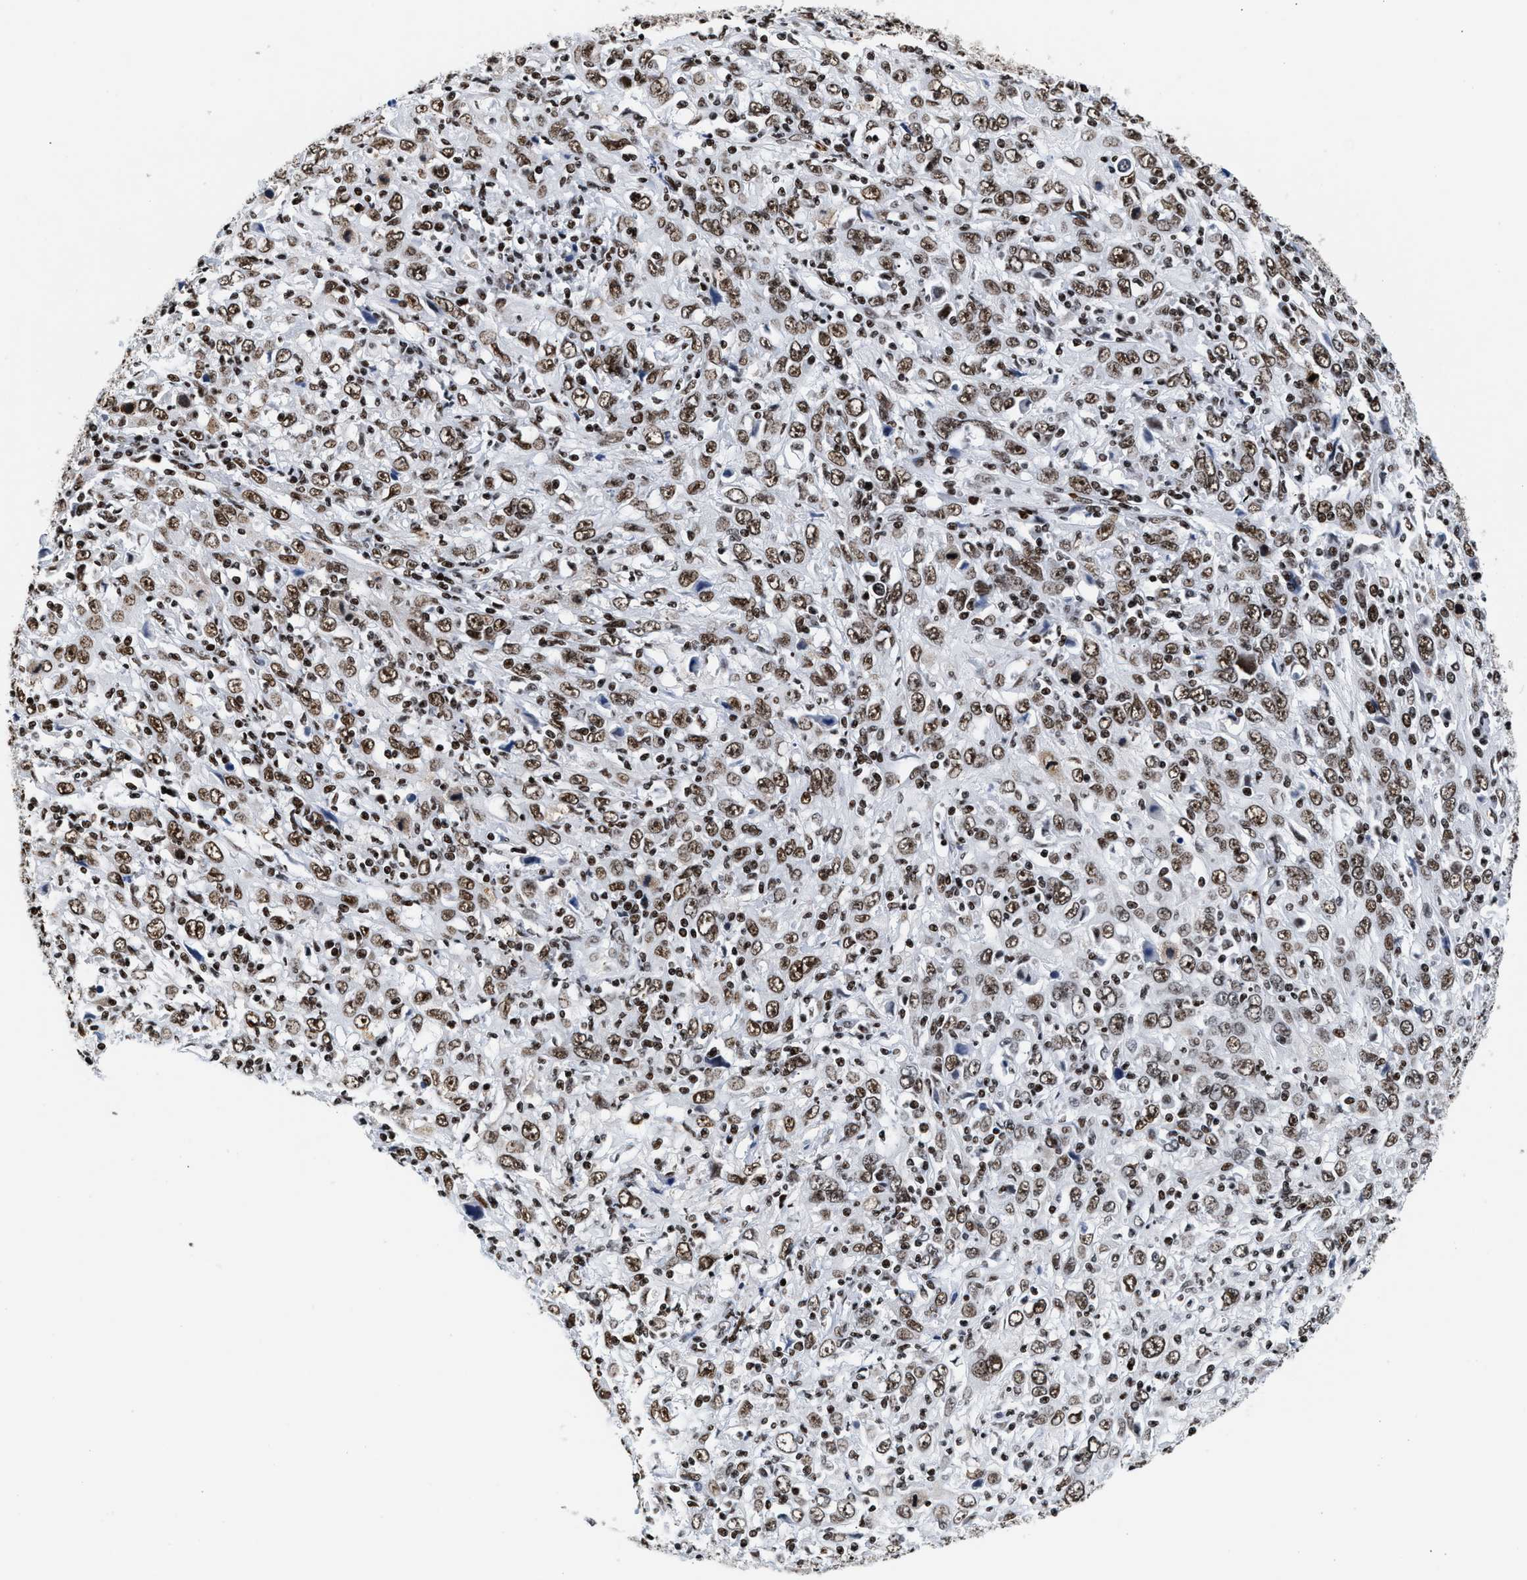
{"staining": {"intensity": "strong", "quantity": ">75%", "location": "nuclear"}, "tissue": "cervical cancer", "cell_type": "Tumor cells", "image_type": "cancer", "snomed": [{"axis": "morphology", "description": "Squamous cell carcinoma, NOS"}, {"axis": "topography", "description": "Cervix"}], "caption": "Immunohistochemical staining of human cervical squamous cell carcinoma shows high levels of strong nuclear protein expression in about >75% of tumor cells.", "gene": "RAD21", "patient": {"sex": "female", "age": 46}}